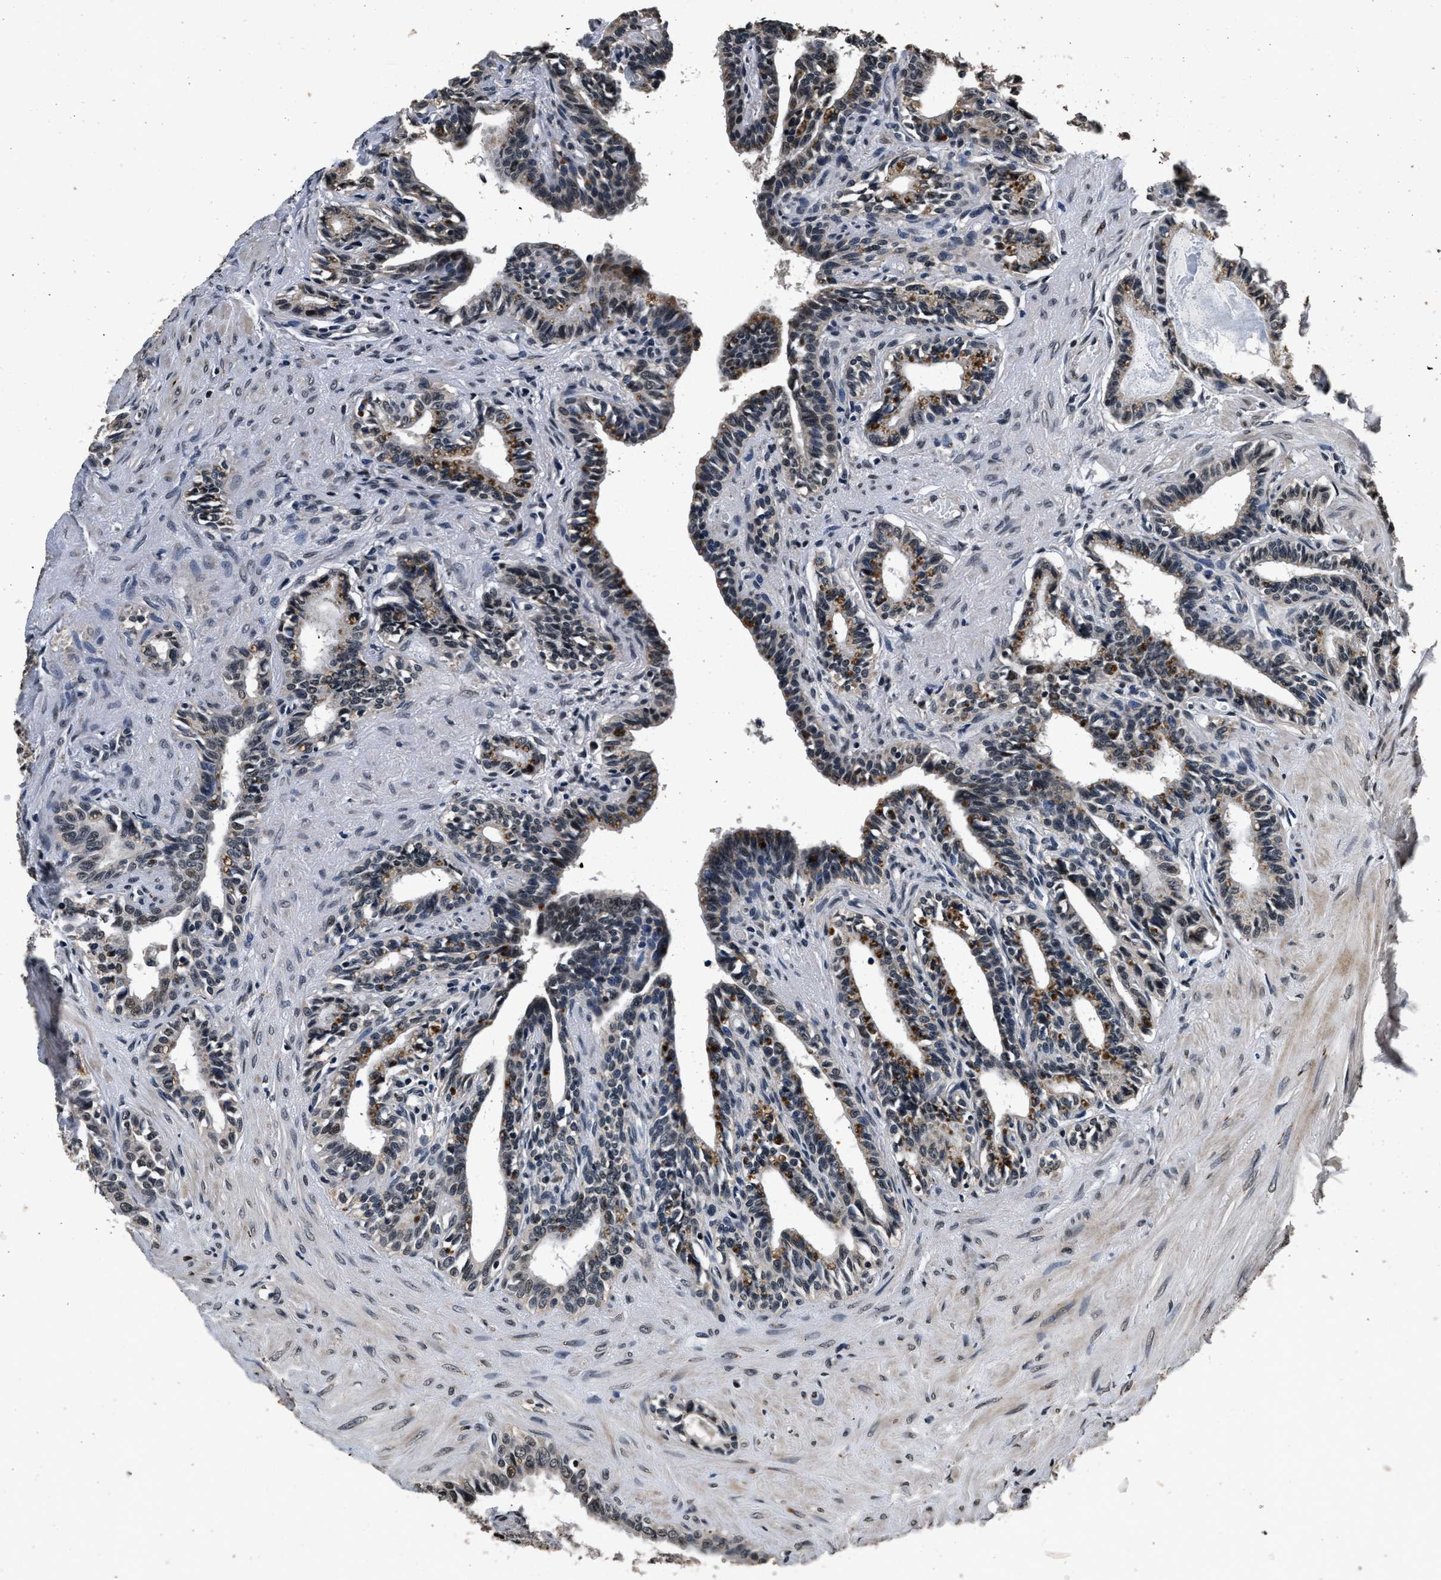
{"staining": {"intensity": "moderate", "quantity": "25%-75%", "location": "cytoplasmic/membranous,nuclear"}, "tissue": "seminal vesicle", "cell_type": "Glandular cells", "image_type": "normal", "snomed": [{"axis": "morphology", "description": "Normal tissue, NOS"}, {"axis": "morphology", "description": "Adenocarcinoma, High grade"}, {"axis": "topography", "description": "Prostate"}, {"axis": "topography", "description": "Seminal veicle"}], "caption": "A brown stain labels moderate cytoplasmic/membranous,nuclear expression of a protein in glandular cells of normal human seminal vesicle.", "gene": "CSTF1", "patient": {"sex": "male", "age": 55}}